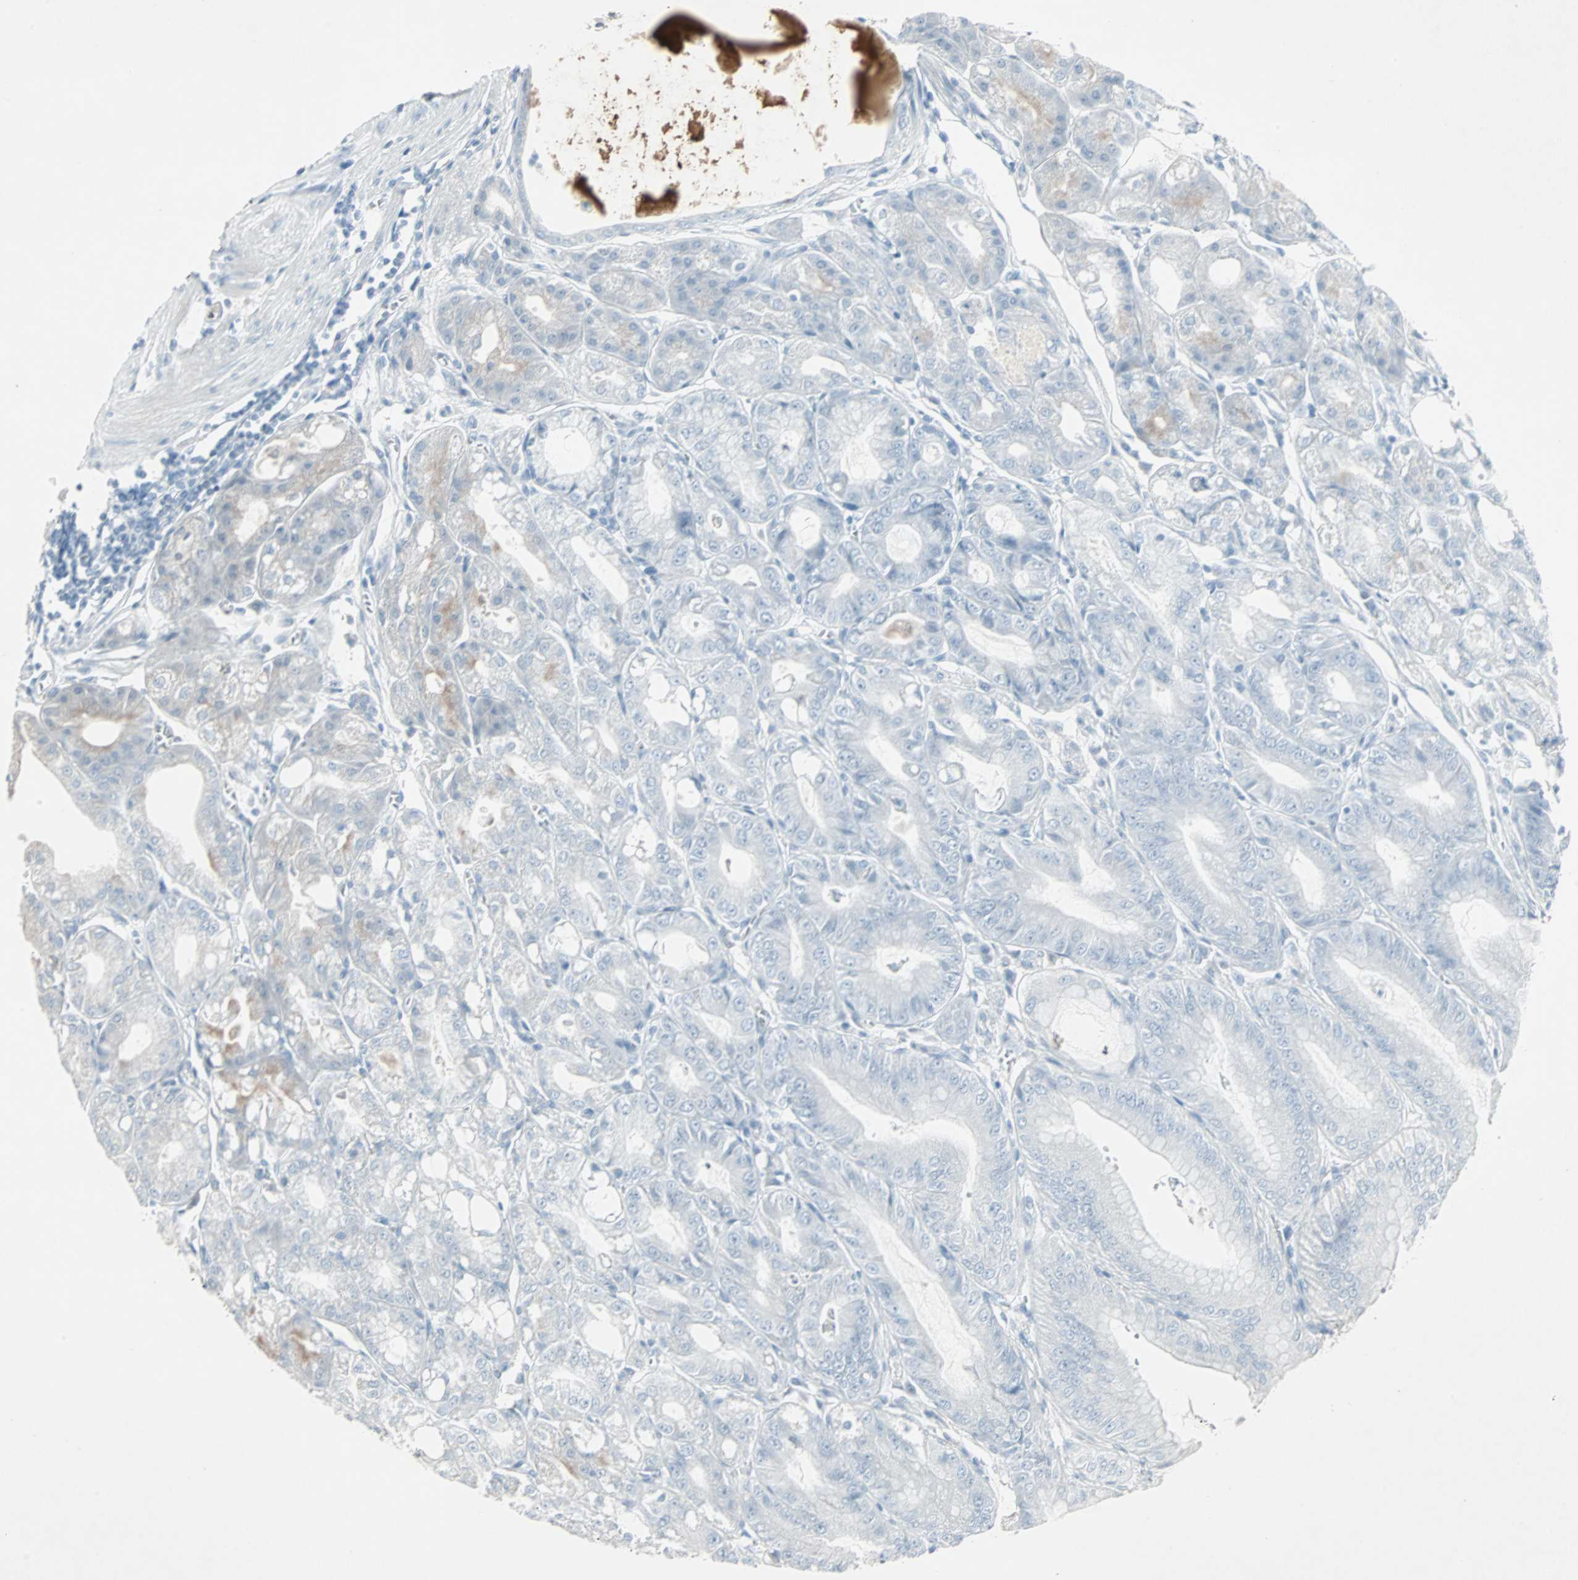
{"staining": {"intensity": "weak", "quantity": "<25%", "location": "cytoplasmic/membranous"}, "tissue": "stomach", "cell_type": "Glandular cells", "image_type": "normal", "snomed": [{"axis": "morphology", "description": "Normal tissue, NOS"}, {"axis": "topography", "description": "Stomach, lower"}], "caption": "The image exhibits no staining of glandular cells in benign stomach.", "gene": "LANCL3", "patient": {"sex": "male", "age": 71}}